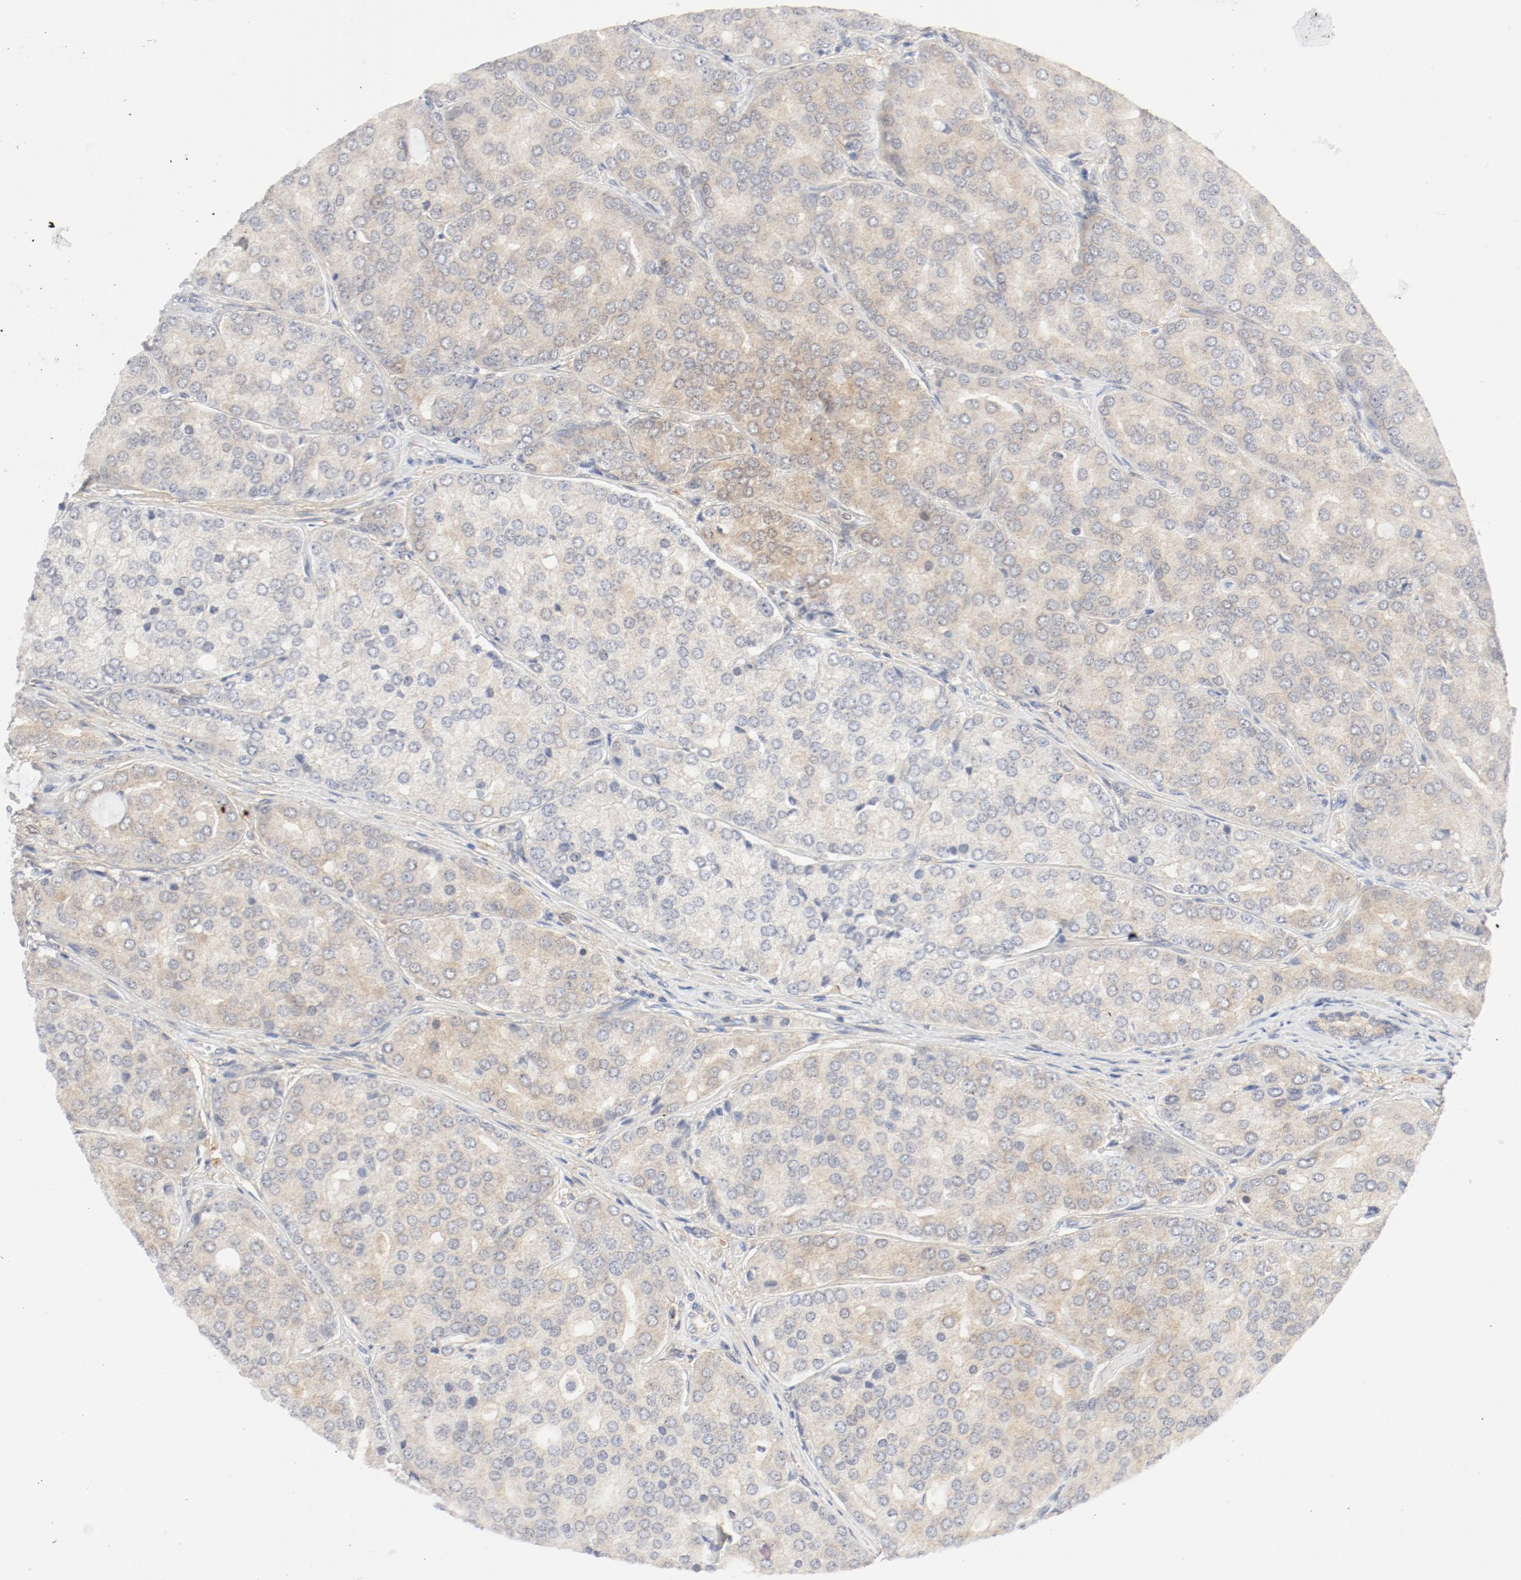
{"staining": {"intensity": "weak", "quantity": ">75%", "location": "cytoplasmic/membranous"}, "tissue": "prostate cancer", "cell_type": "Tumor cells", "image_type": "cancer", "snomed": [{"axis": "morphology", "description": "Adenocarcinoma, High grade"}, {"axis": "topography", "description": "Prostate"}], "caption": "Prostate cancer stained for a protein demonstrates weak cytoplasmic/membranous positivity in tumor cells.", "gene": "PGM1", "patient": {"sex": "male", "age": 64}}